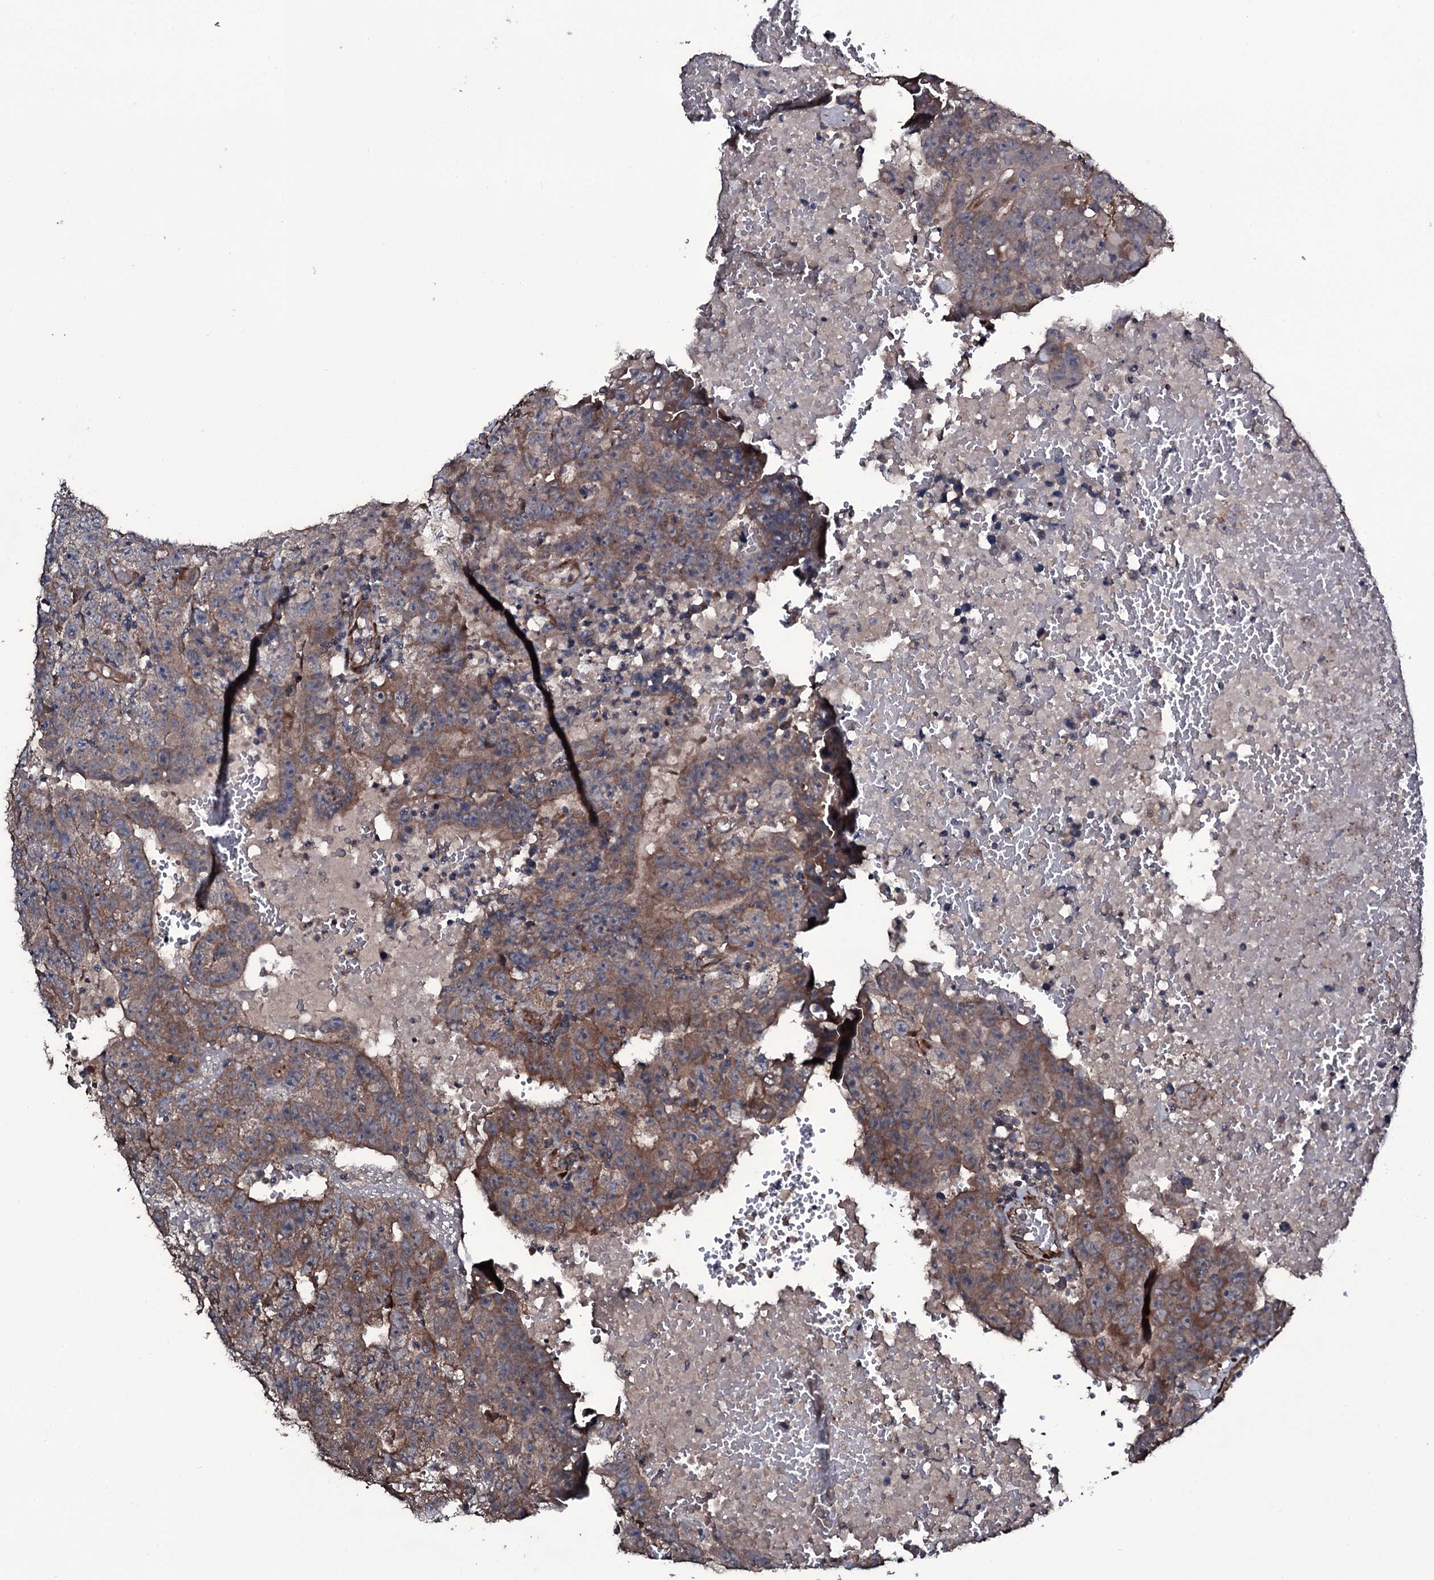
{"staining": {"intensity": "moderate", "quantity": "25%-75%", "location": "cytoplasmic/membranous"}, "tissue": "testis cancer", "cell_type": "Tumor cells", "image_type": "cancer", "snomed": [{"axis": "morphology", "description": "Carcinoma, Embryonal, NOS"}, {"axis": "topography", "description": "Testis"}], "caption": "Immunohistochemistry (DAB (3,3'-diaminobenzidine)) staining of human testis cancer reveals moderate cytoplasmic/membranous protein staining in about 25%-75% of tumor cells. The protein of interest is shown in brown color, while the nuclei are stained blue.", "gene": "WIPF3", "patient": {"sex": "male", "age": 25}}